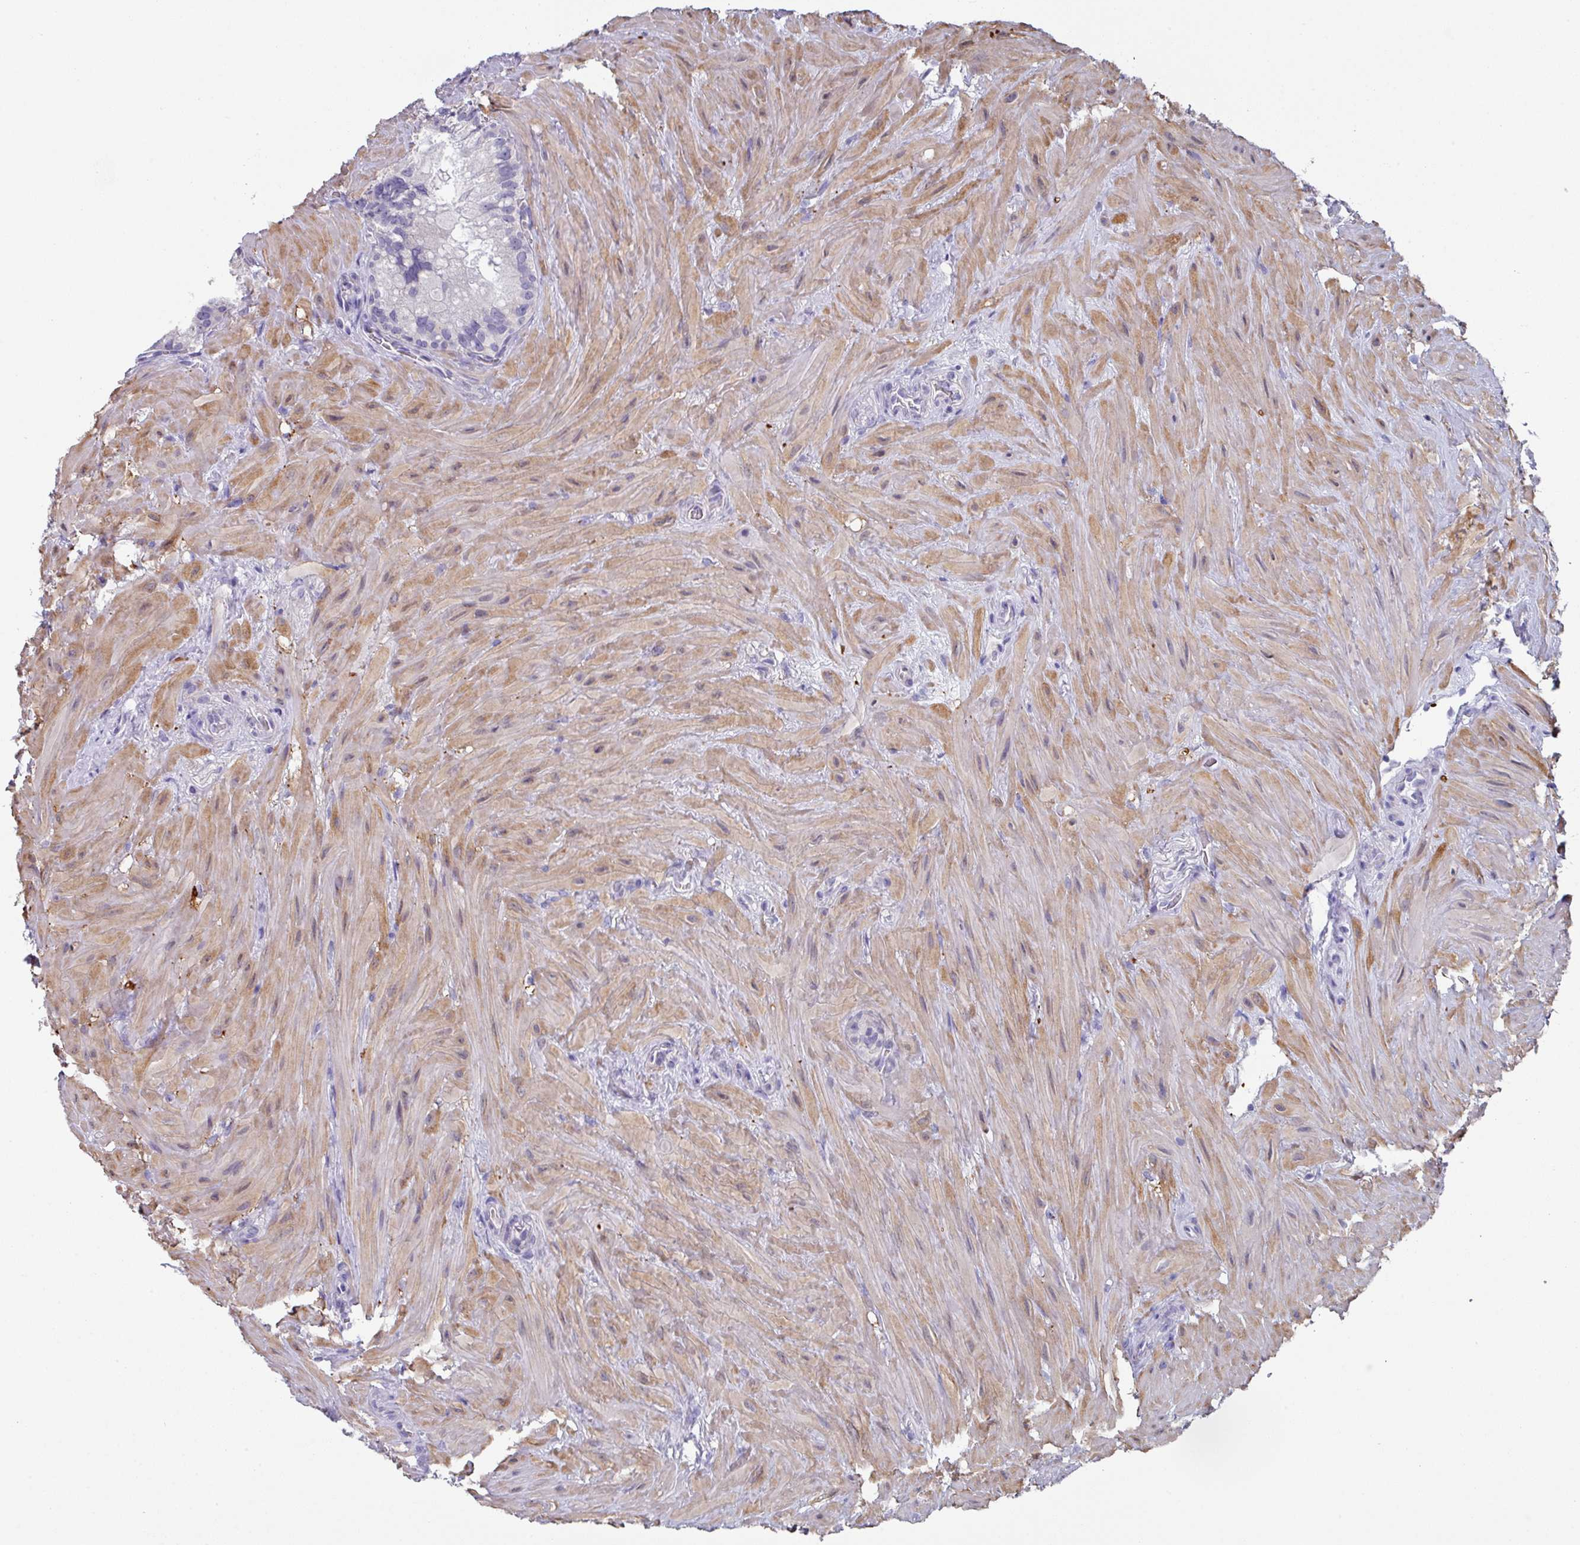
{"staining": {"intensity": "negative", "quantity": "none", "location": "none"}, "tissue": "seminal vesicle", "cell_type": "Glandular cells", "image_type": "normal", "snomed": [{"axis": "morphology", "description": "Normal tissue, NOS"}, {"axis": "topography", "description": "Seminal veicle"}], "caption": "Glandular cells are negative for brown protein staining in benign seminal vesicle.", "gene": "PEX10", "patient": {"sex": "male", "age": 68}}